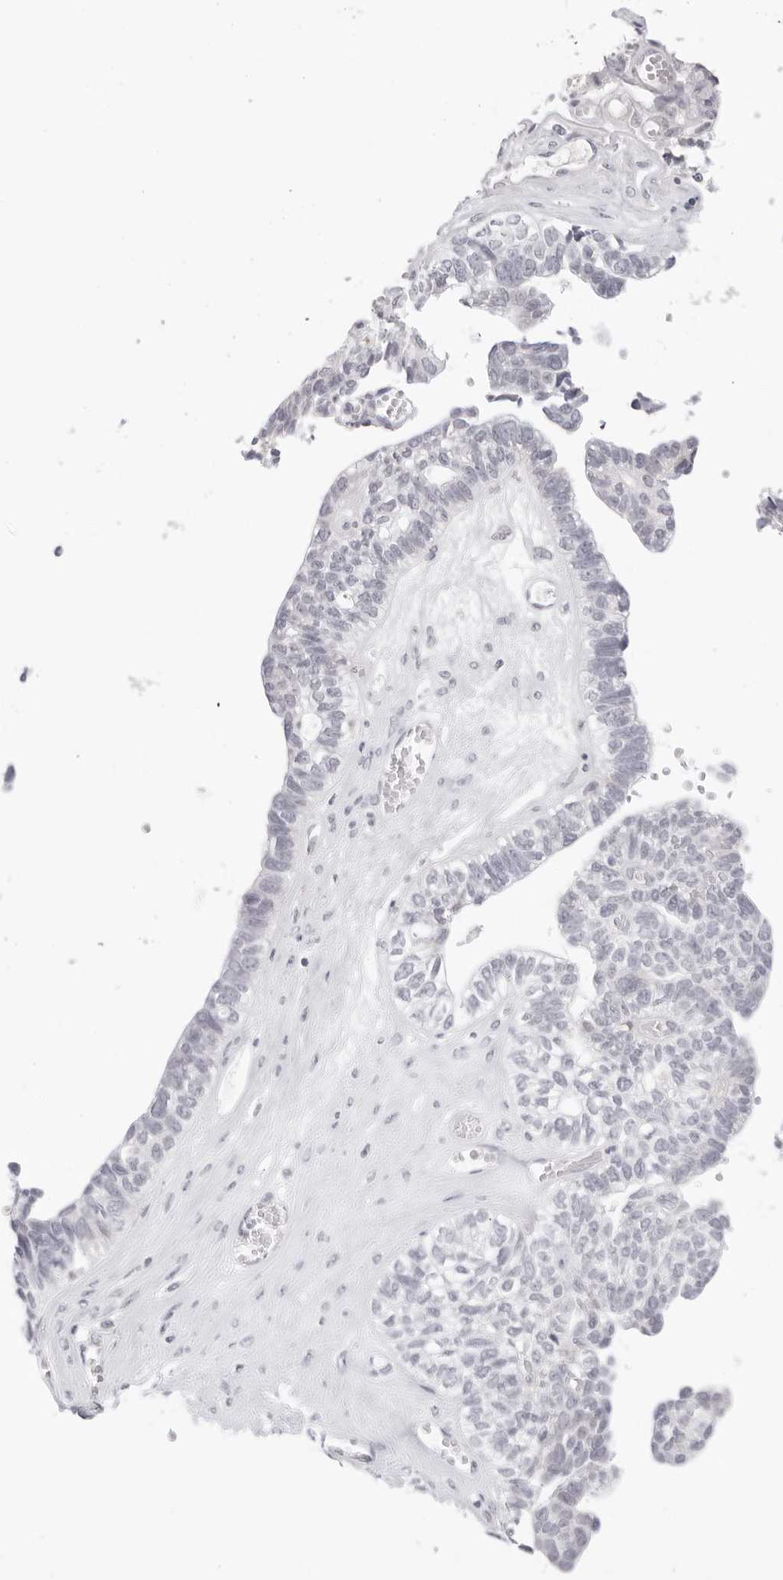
{"staining": {"intensity": "negative", "quantity": "none", "location": "none"}, "tissue": "ovarian cancer", "cell_type": "Tumor cells", "image_type": "cancer", "snomed": [{"axis": "morphology", "description": "Cystadenocarcinoma, serous, NOS"}, {"axis": "topography", "description": "Ovary"}], "caption": "An image of human ovarian serous cystadenocarcinoma is negative for staining in tumor cells.", "gene": "EDN2", "patient": {"sex": "female", "age": 79}}